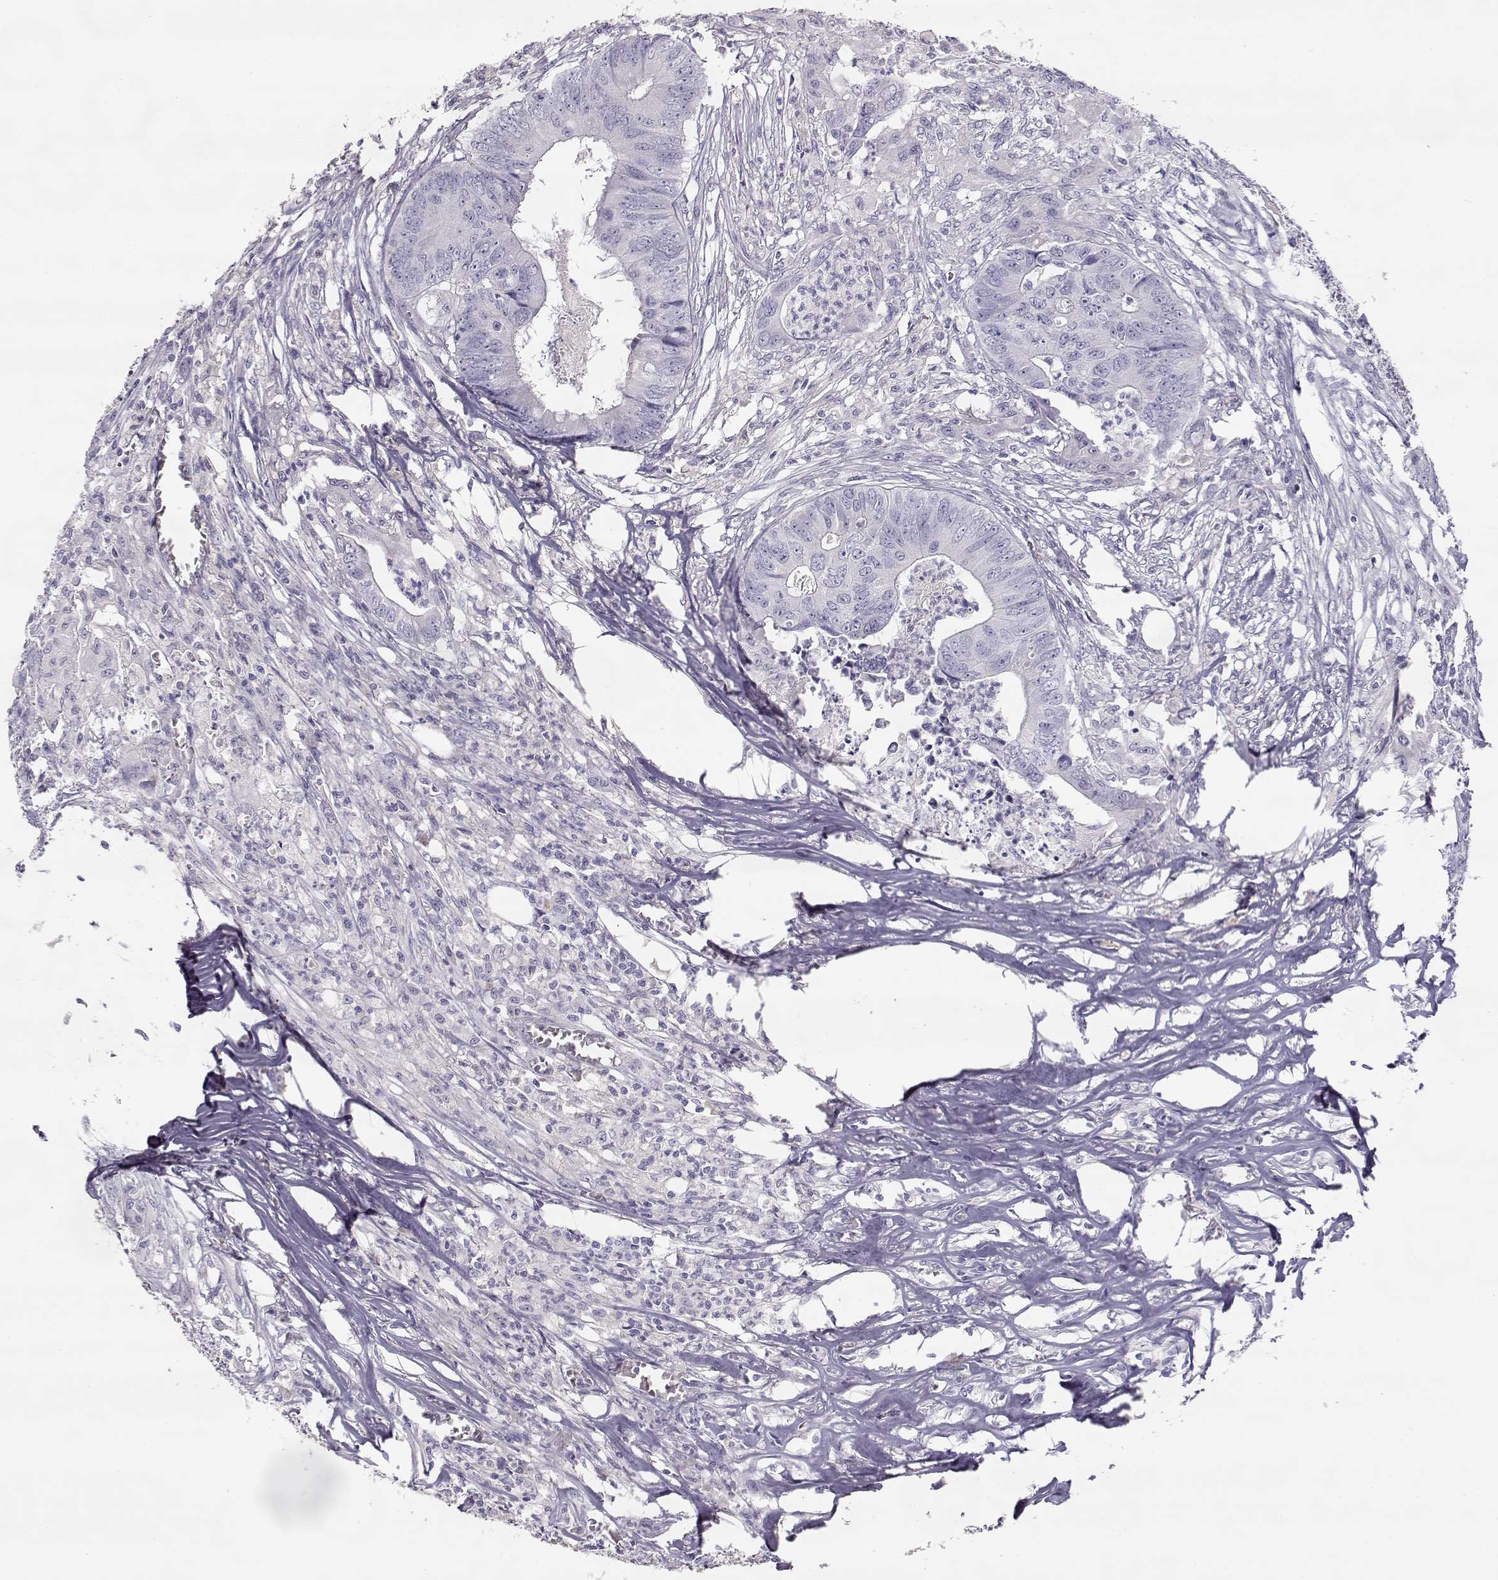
{"staining": {"intensity": "negative", "quantity": "none", "location": "none"}, "tissue": "colorectal cancer", "cell_type": "Tumor cells", "image_type": "cancer", "snomed": [{"axis": "morphology", "description": "Adenocarcinoma, NOS"}, {"axis": "topography", "description": "Colon"}], "caption": "Tumor cells show no significant protein staining in colorectal cancer (adenocarcinoma).", "gene": "SLCO6A1", "patient": {"sex": "male", "age": 84}}